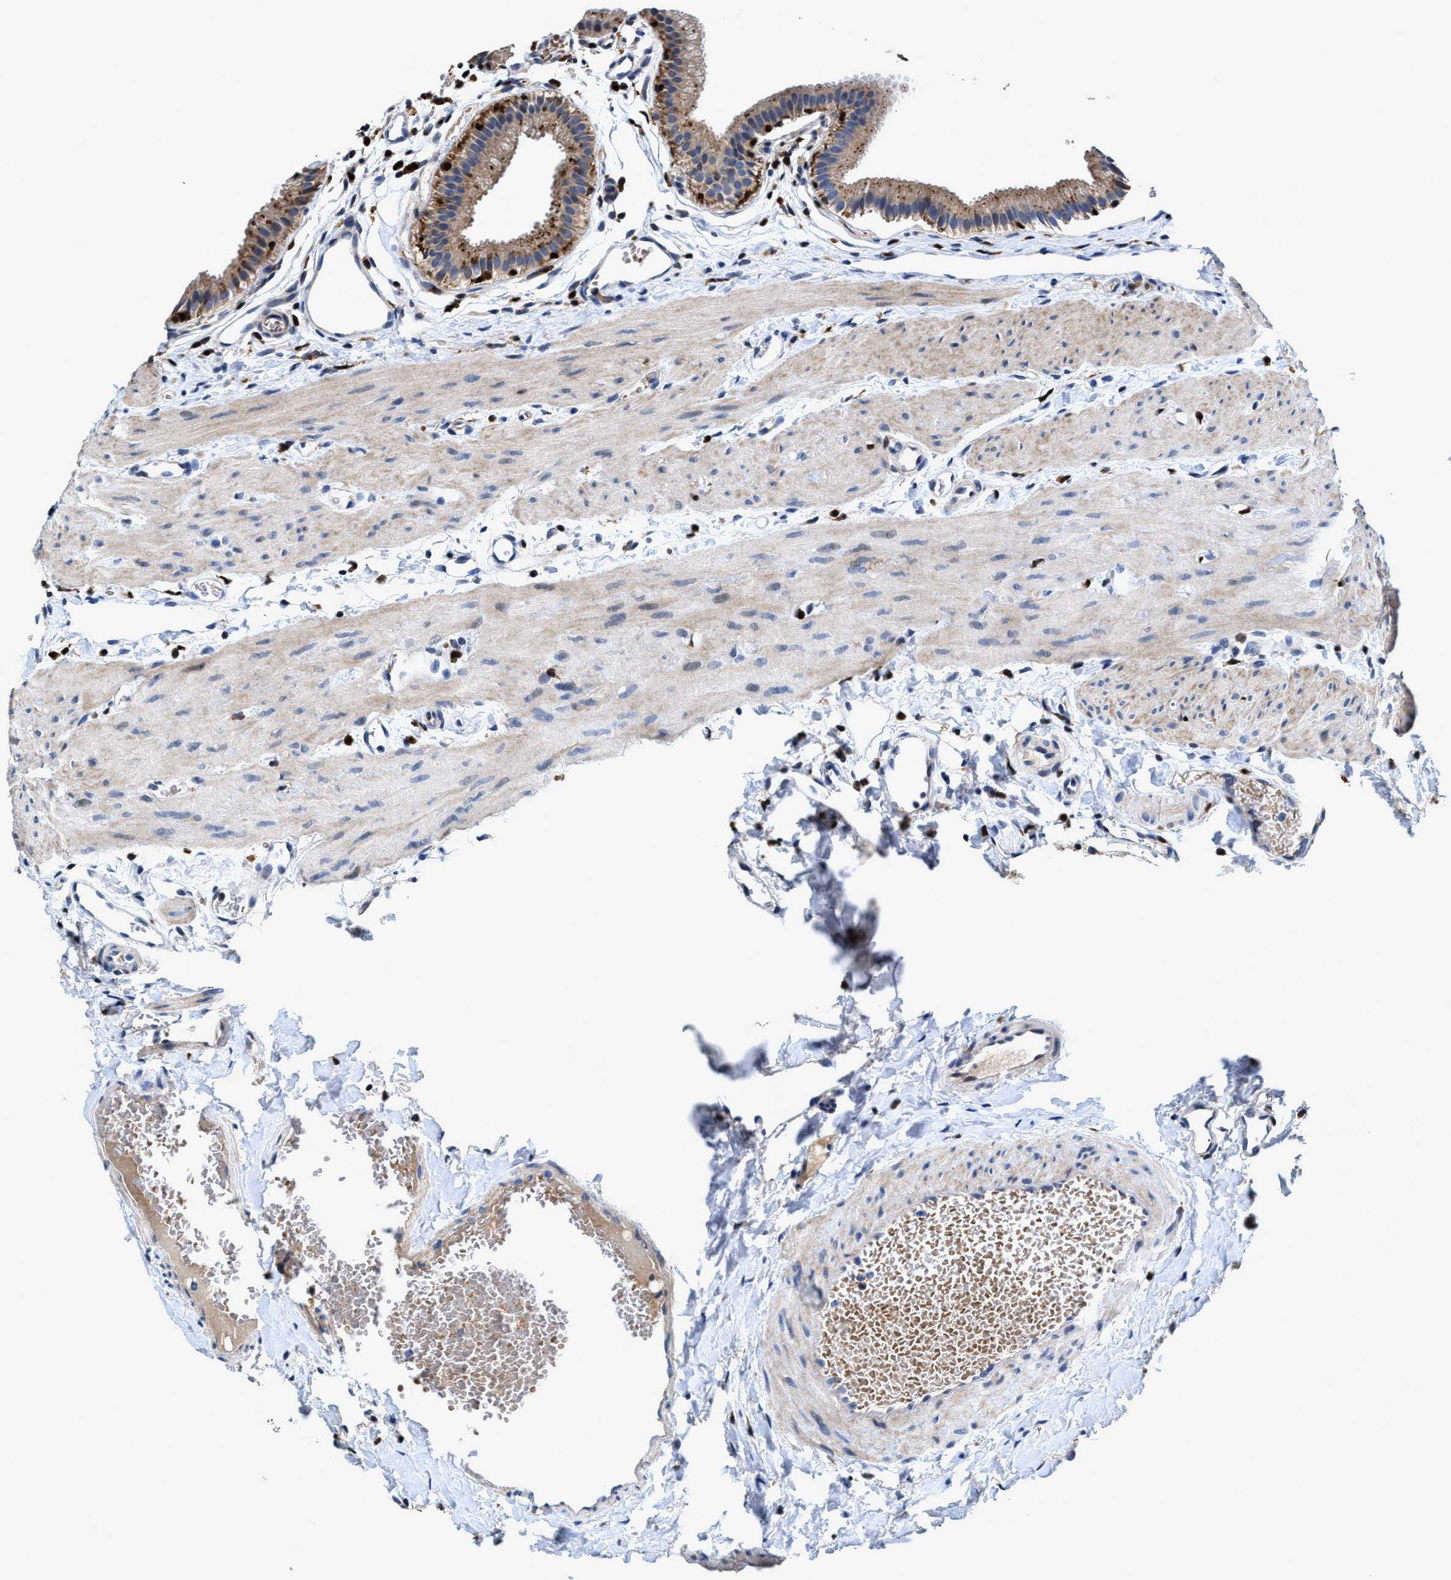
{"staining": {"intensity": "moderate", "quantity": ">75%", "location": "cytoplasmic/membranous"}, "tissue": "gallbladder", "cell_type": "Glandular cells", "image_type": "normal", "snomed": [{"axis": "morphology", "description": "Normal tissue, NOS"}, {"axis": "topography", "description": "Gallbladder"}], "caption": "Protein expression analysis of unremarkable human gallbladder reveals moderate cytoplasmic/membranous expression in approximately >75% of glandular cells.", "gene": "RGS10", "patient": {"sex": "female", "age": 26}}